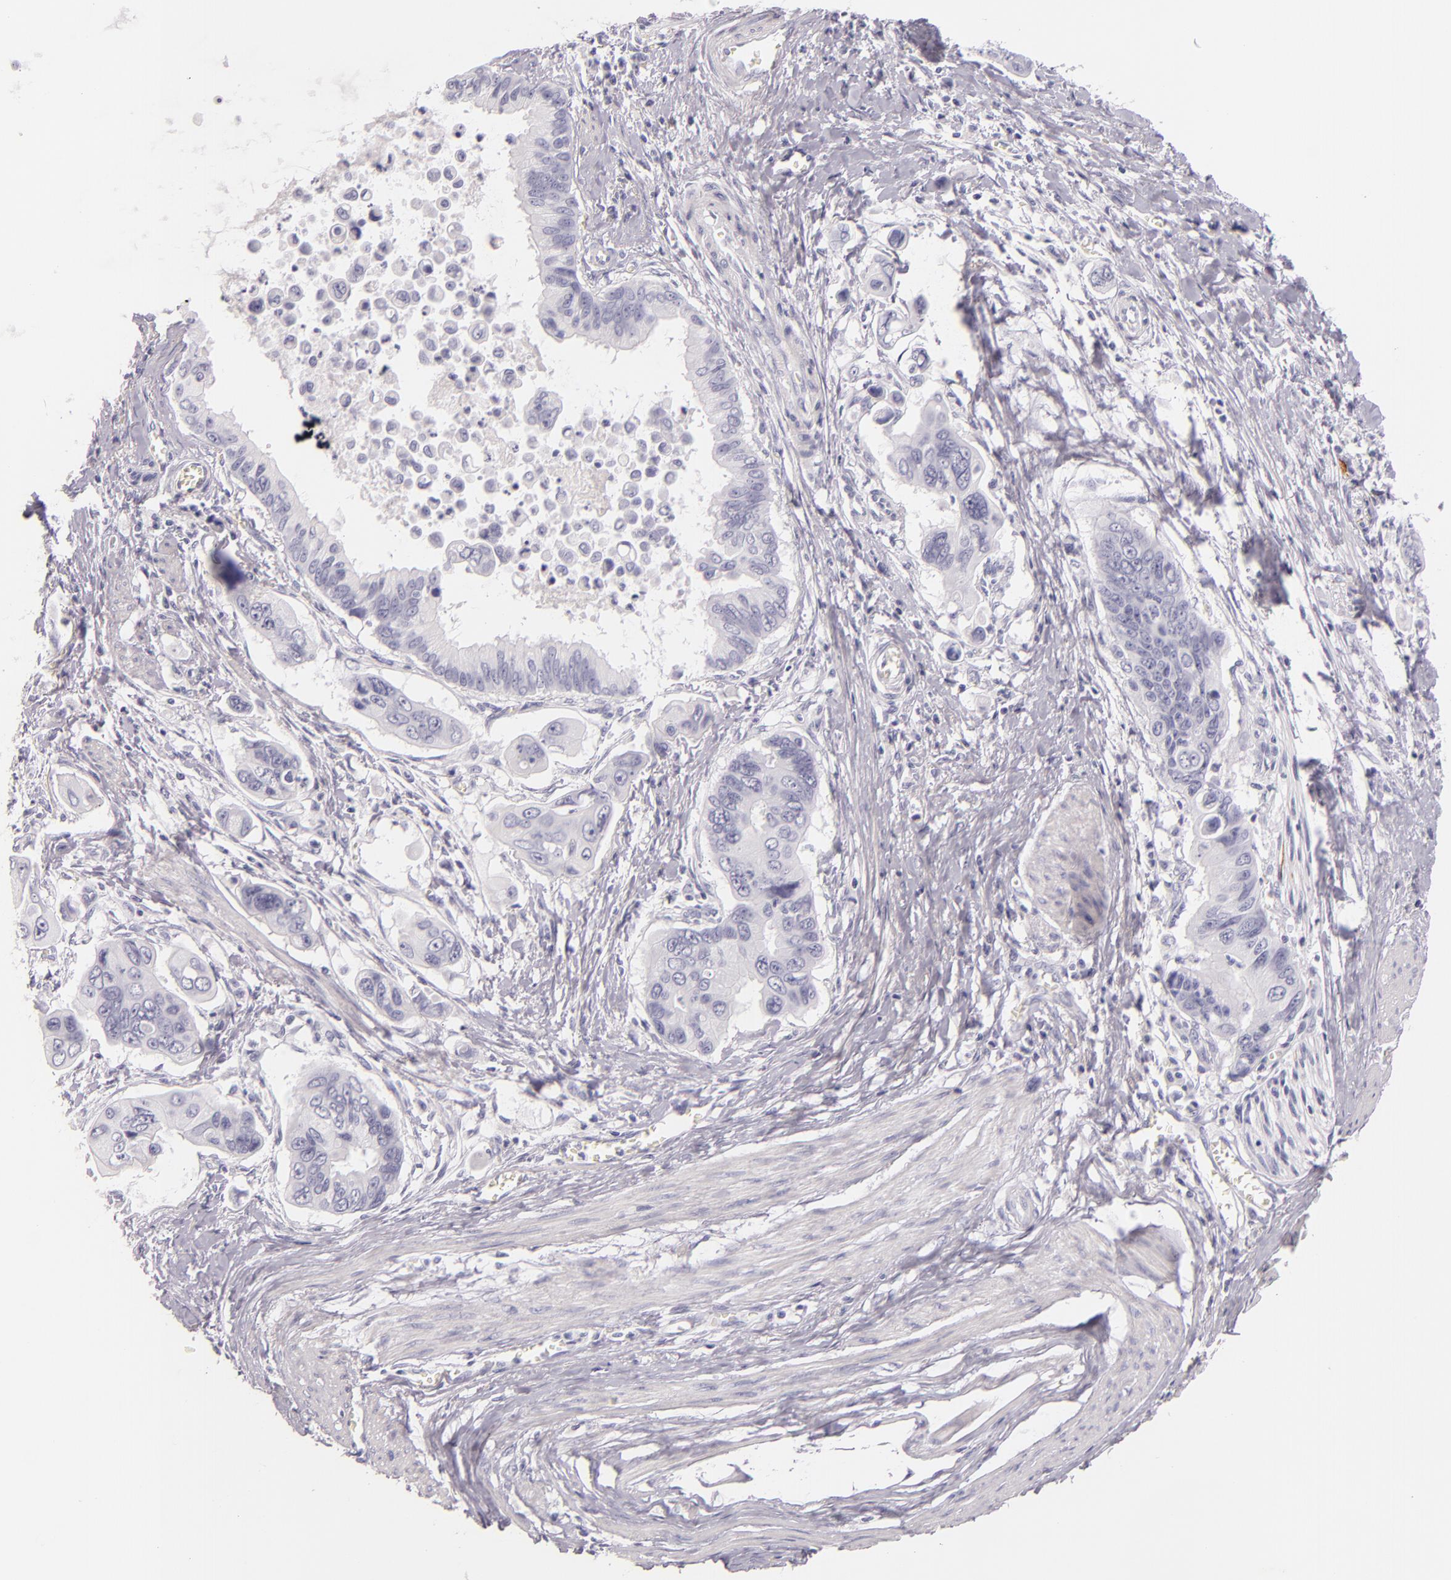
{"staining": {"intensity": "negative", "quantity": "none", "location": "none"}, "tissue": "stomach cancer", "cell_type": "Tumor cells", "image_type": "cancer", "snomed": [{"axis": "morphology", "description": "Adenocarcinoma, NOS"}, {"axis": "topography", "description": "Stomach, upper"}], "caption": "The photomicrograph displays no staining of tumor cells in stomach adenocarcinoma.", "gene": "INA", "patient": {"sex": "male", "age": 80}}